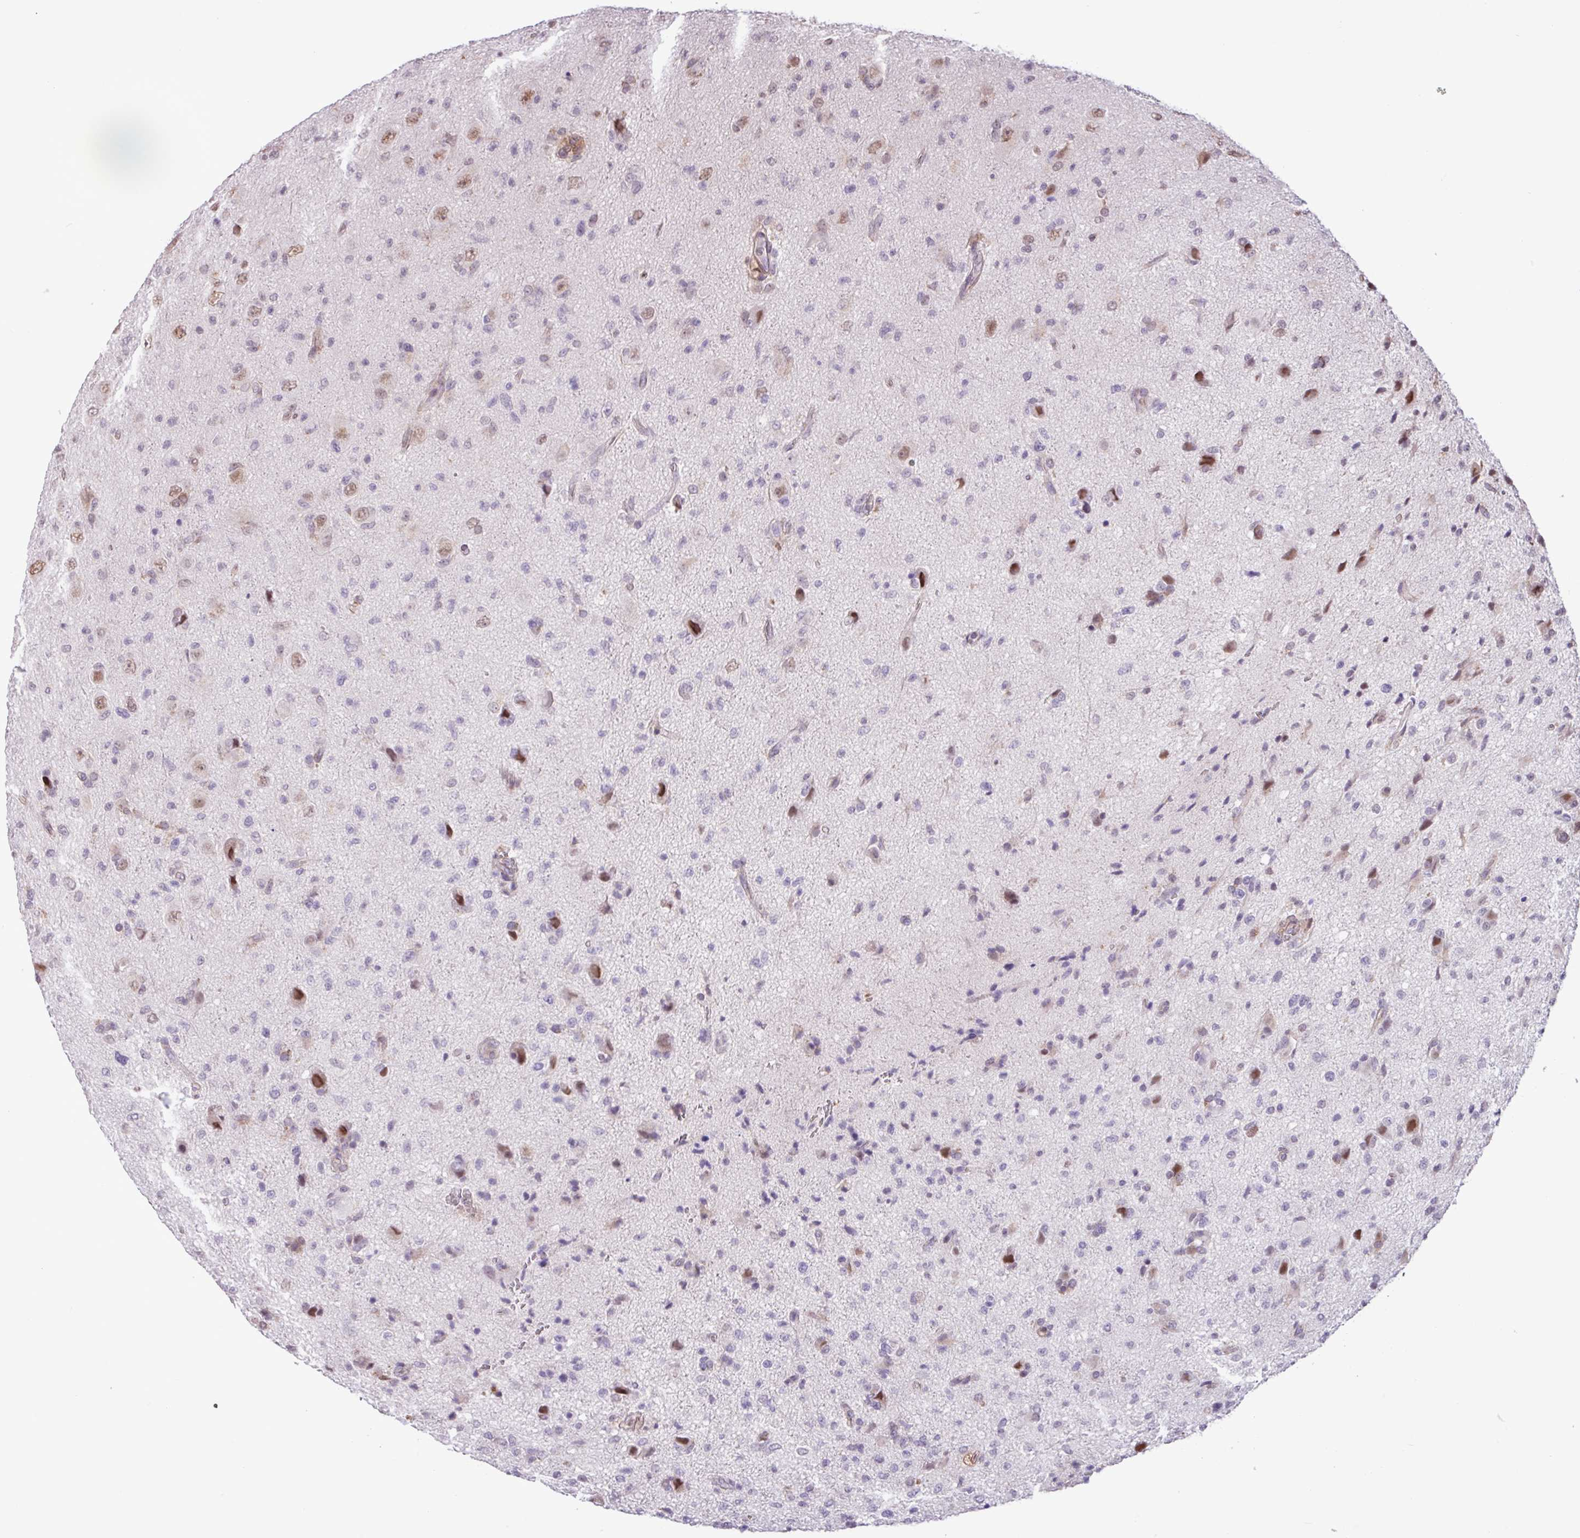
{"staining": {"intensity": "negative", "quantity": "none", "location": "none"}, "tissue": "glioma", "cell_type": "Tumor cells", "image_type": "cancer", "snomed": [{"axis": "morphology", "description": "Glioma, malignant, High grade"}, {"axis": "topography", "description": "Brain"}], "caption": "Glioma was stained to show a protein in brown. There is no significant positivity in tumor cells. (Brightfield microscopy of DAB (3,3'-diaminobenzidine) immunohistochemistry (IHC) at high magnification).", "gene": "CHST11", "patient": {"sex": "female", "age": 57}}